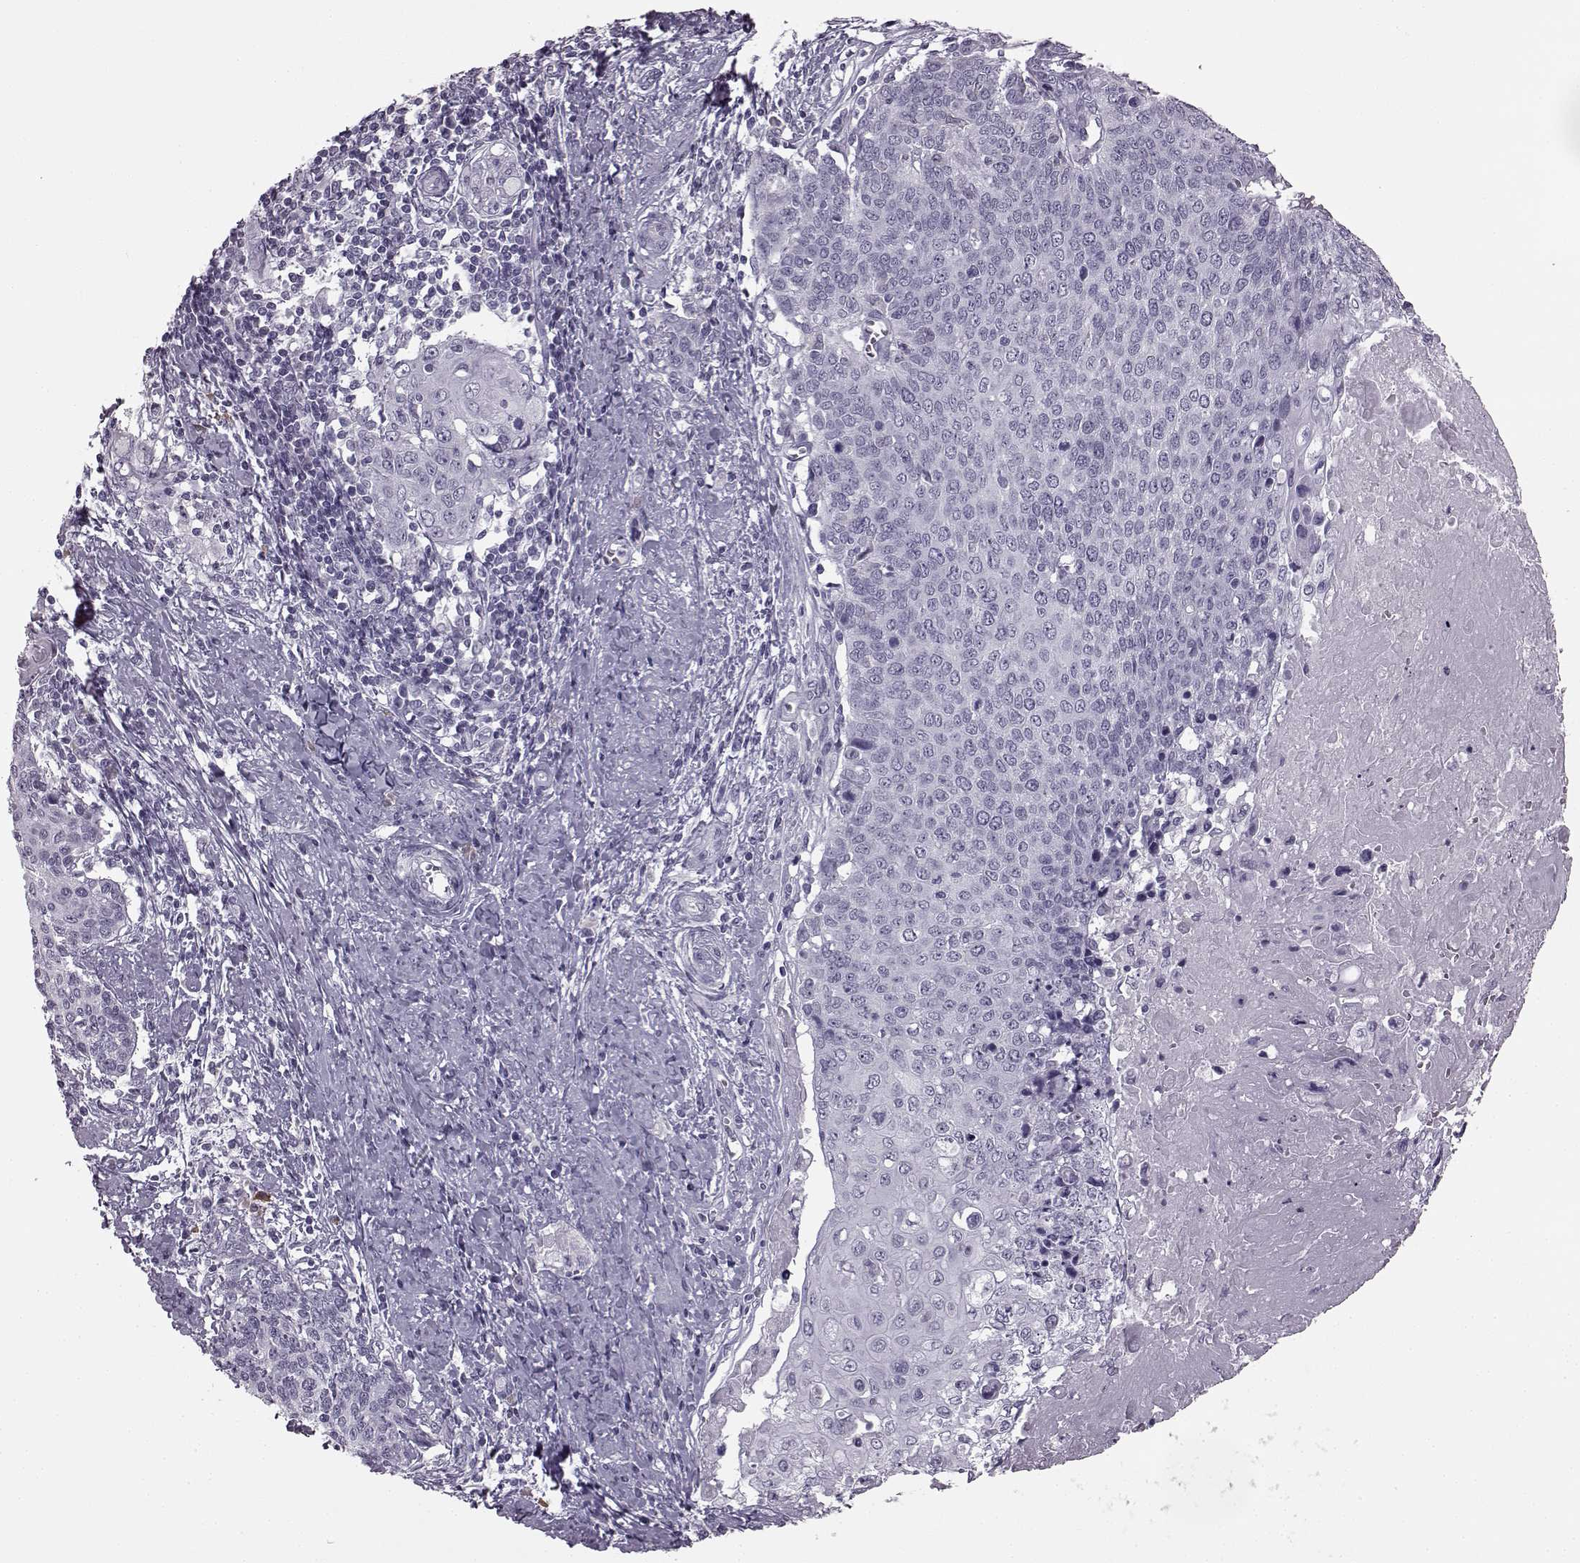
{"staining": {"intensity": "negative", "quantity": "none", "location": "none"}, "tissue": "cervical cancer", "cell_type": "Tumor cells", "image_type": "cancer", "snomed": [{"axis": "morphology", "description": "Squamous cell carcinoma, NOS"}, {"axis": "topography", "description": "Cervix"}], "caption": "Tumor cells are negative for protein expression in human cervical cancer (squamous cell carcinoma).", "gene": "JSRP1", "patient": {"sex": "female", "age": 39}}